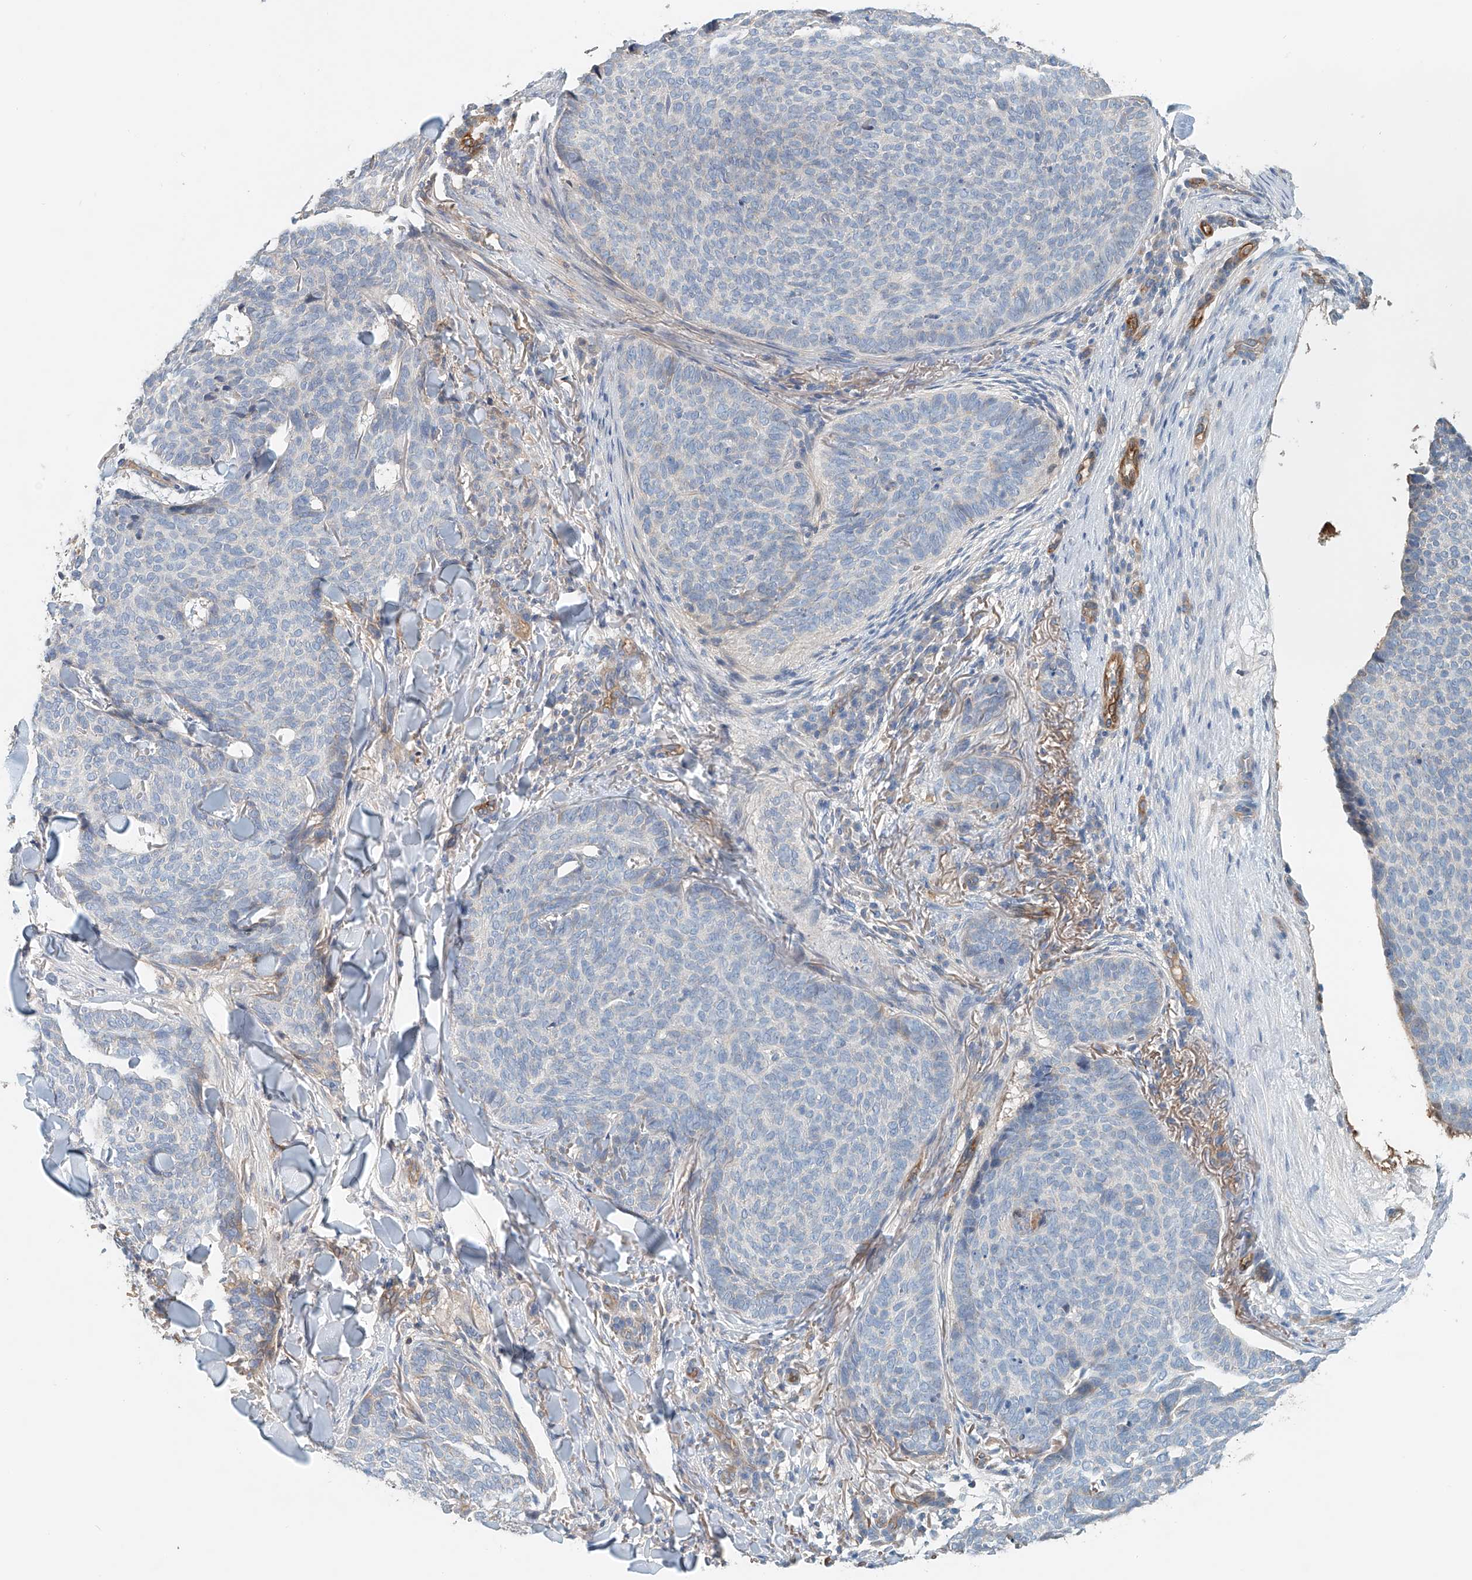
{"staining": {"intensity": "negative", "quantity": "none", "location": "none"}, "tissue": "skin cancer", "cell_type": "Tumor cells", "image_type": "cancer", "snomed": [{"axis": "morphology", "description": "Normal tissue, NOS"}, {"axis": "morphology", "description": "Basal cell carcinoma"}, {"axis": "topography", "description": "Skin"}], "caption": "The histopathology image exhibits no staining of tumor cells in basal cell carcinoma (skin).", "gene": "FRYL", "patient": {"sex": "male", "age": 50}}